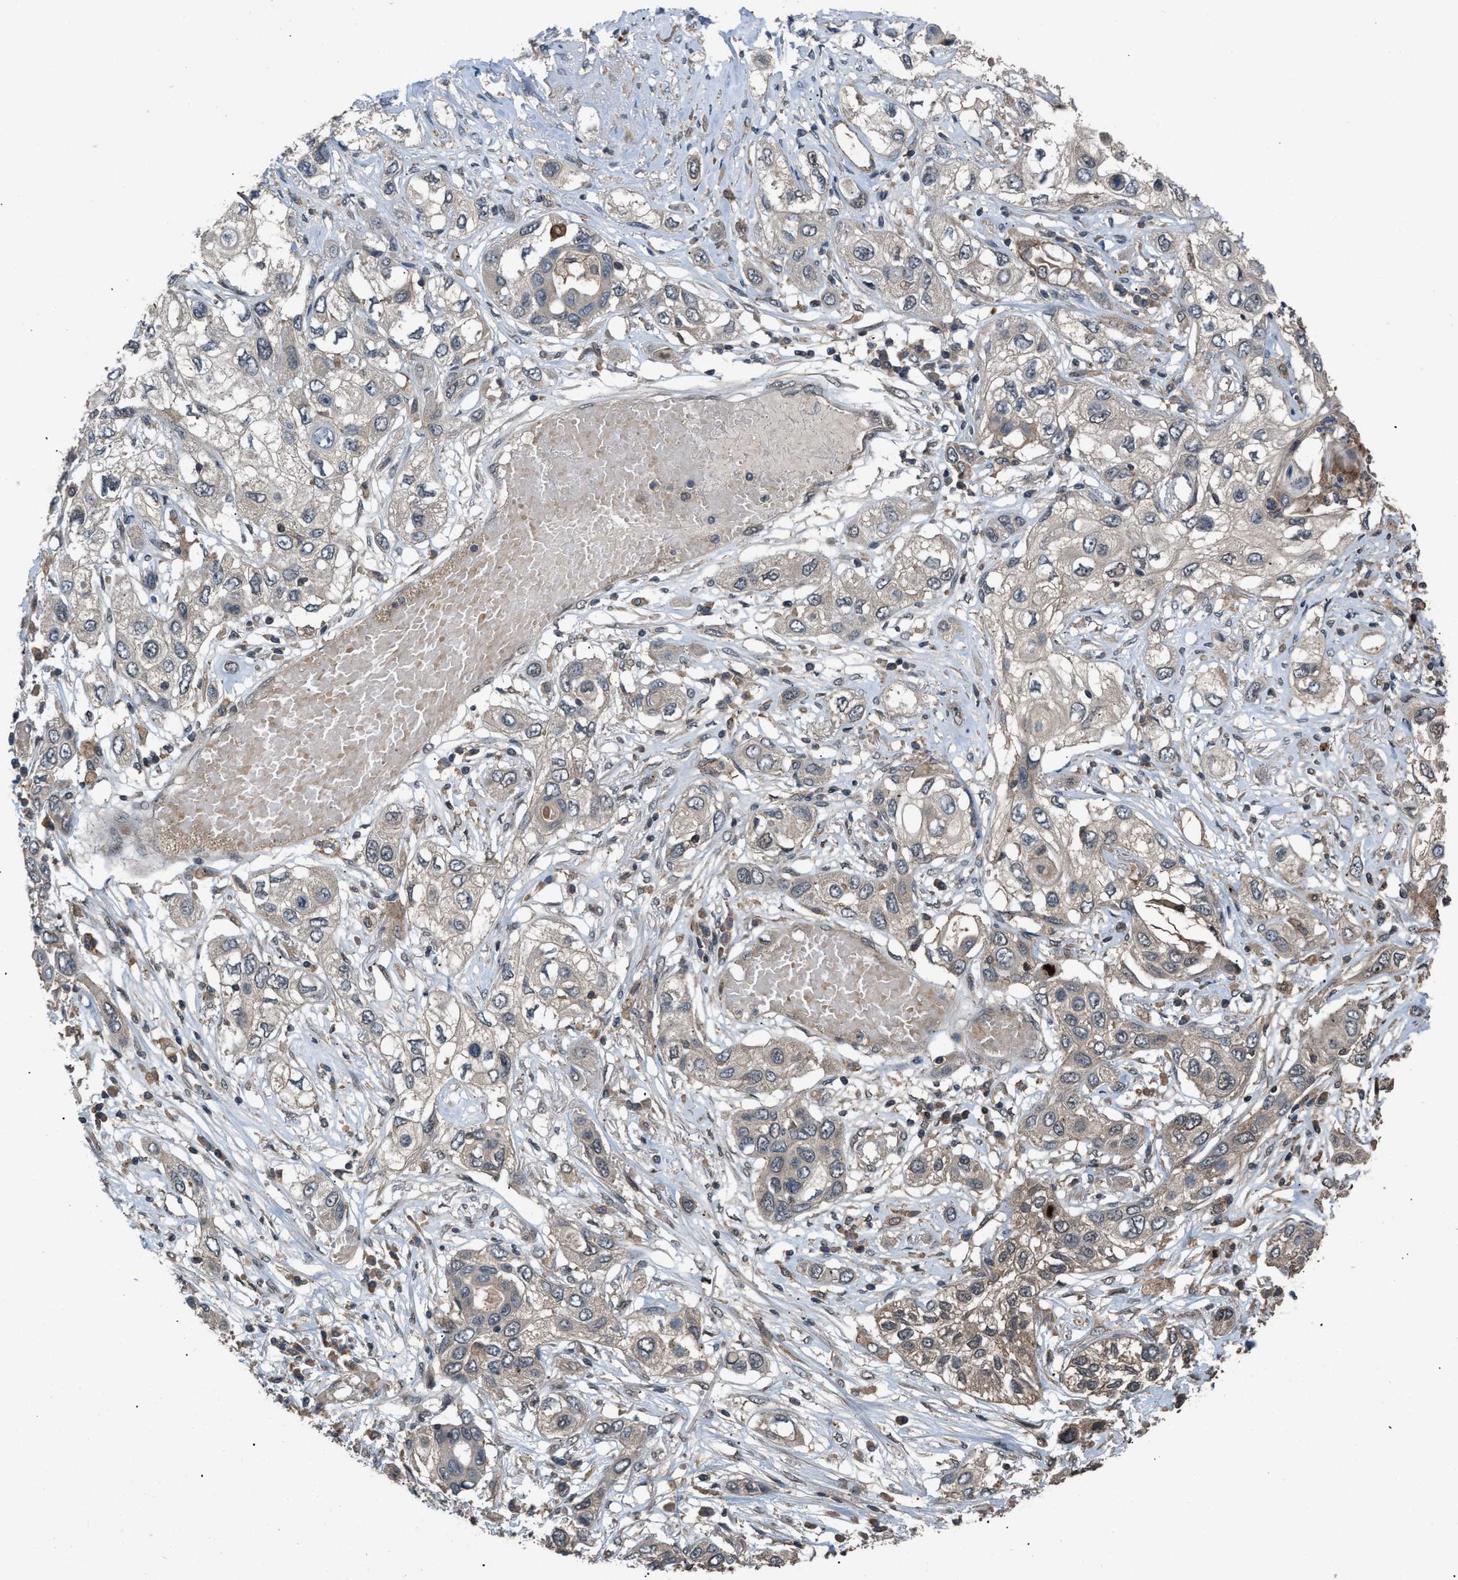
{"staining": {"intensity": "negative", "quantity": "none", "location": "none"}, "tissue": "lung cancer", "cell_type": "Tumor cells", "image_type": "cancer", "snomed": [{"axis": "morphology", "description": "Squamous cell carcinoma, NOS"}, {"axis": "topography", "description": "Lung"}], "caption": "Tumor cells are negative for brown protein staining in lung squamous cell carcinoma. The staining is performed using DAB brown chromogen with nuclei counter-stained in using hematoxylin.", "gene": "UTRN", "patient": {"sex": "male", "age": 71}}